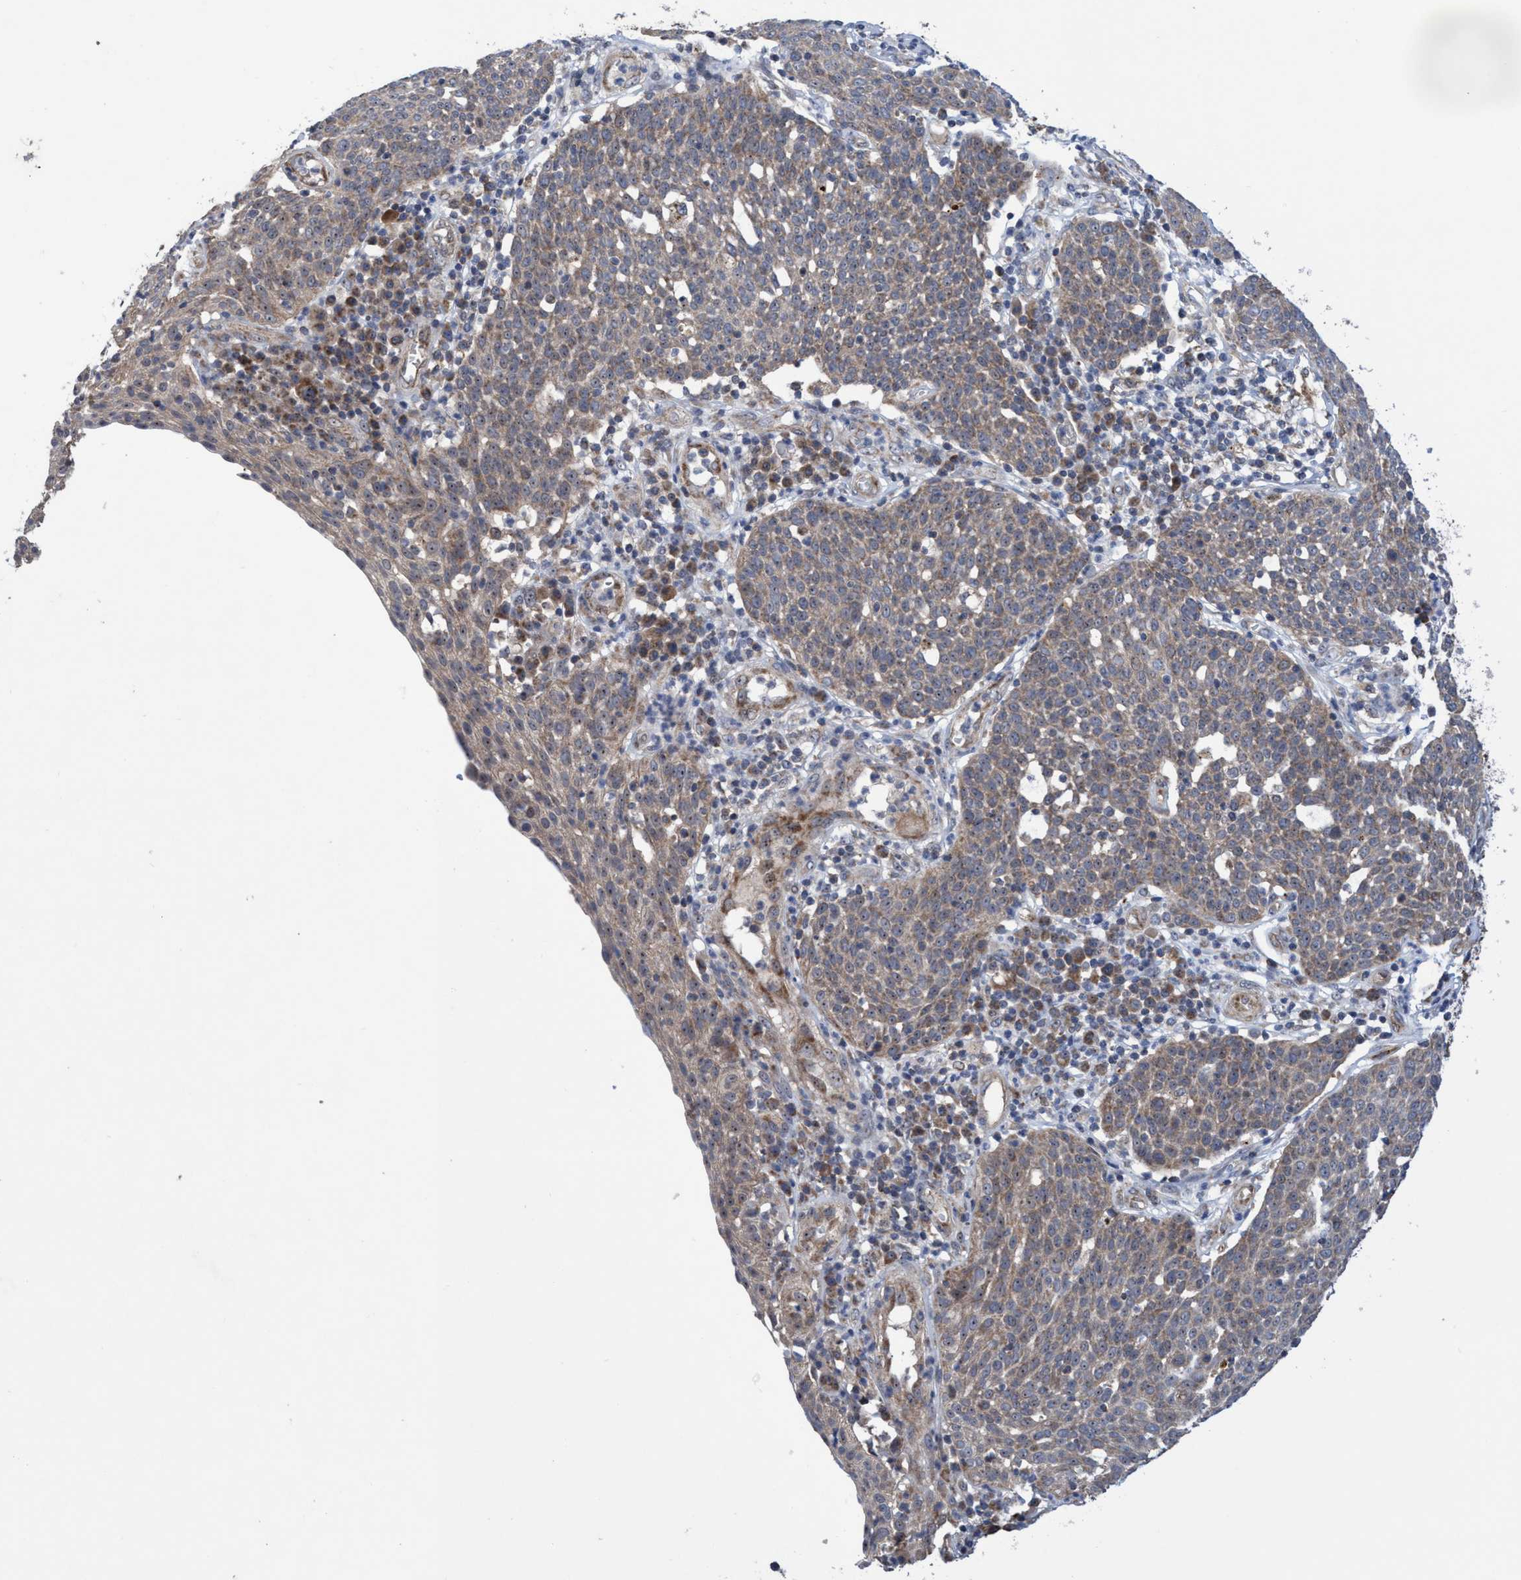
{"staining": {"intensity": "moderate", "quantity": ">75%", "location": "cytoplasmic/membranous,nuclear"}, "tissue": "cervical cancer", "cell_type": "Tumor cells", "image_type": "cancer", "snomed": [{"axis": "morphology", "description": "Squamous cell carcinoma, NOS"}, {"axis": "topography", "description": "Cervix"}], "caption": "Protein staining by IHC exhibits moderate cytoplasmic/membranous and nuclear staining in about >75% of tumor cells in cervical cancer (squamous cell carcinoma).", "gene": "P2RY14", "patient": {"sex": "female", "age": 34}}